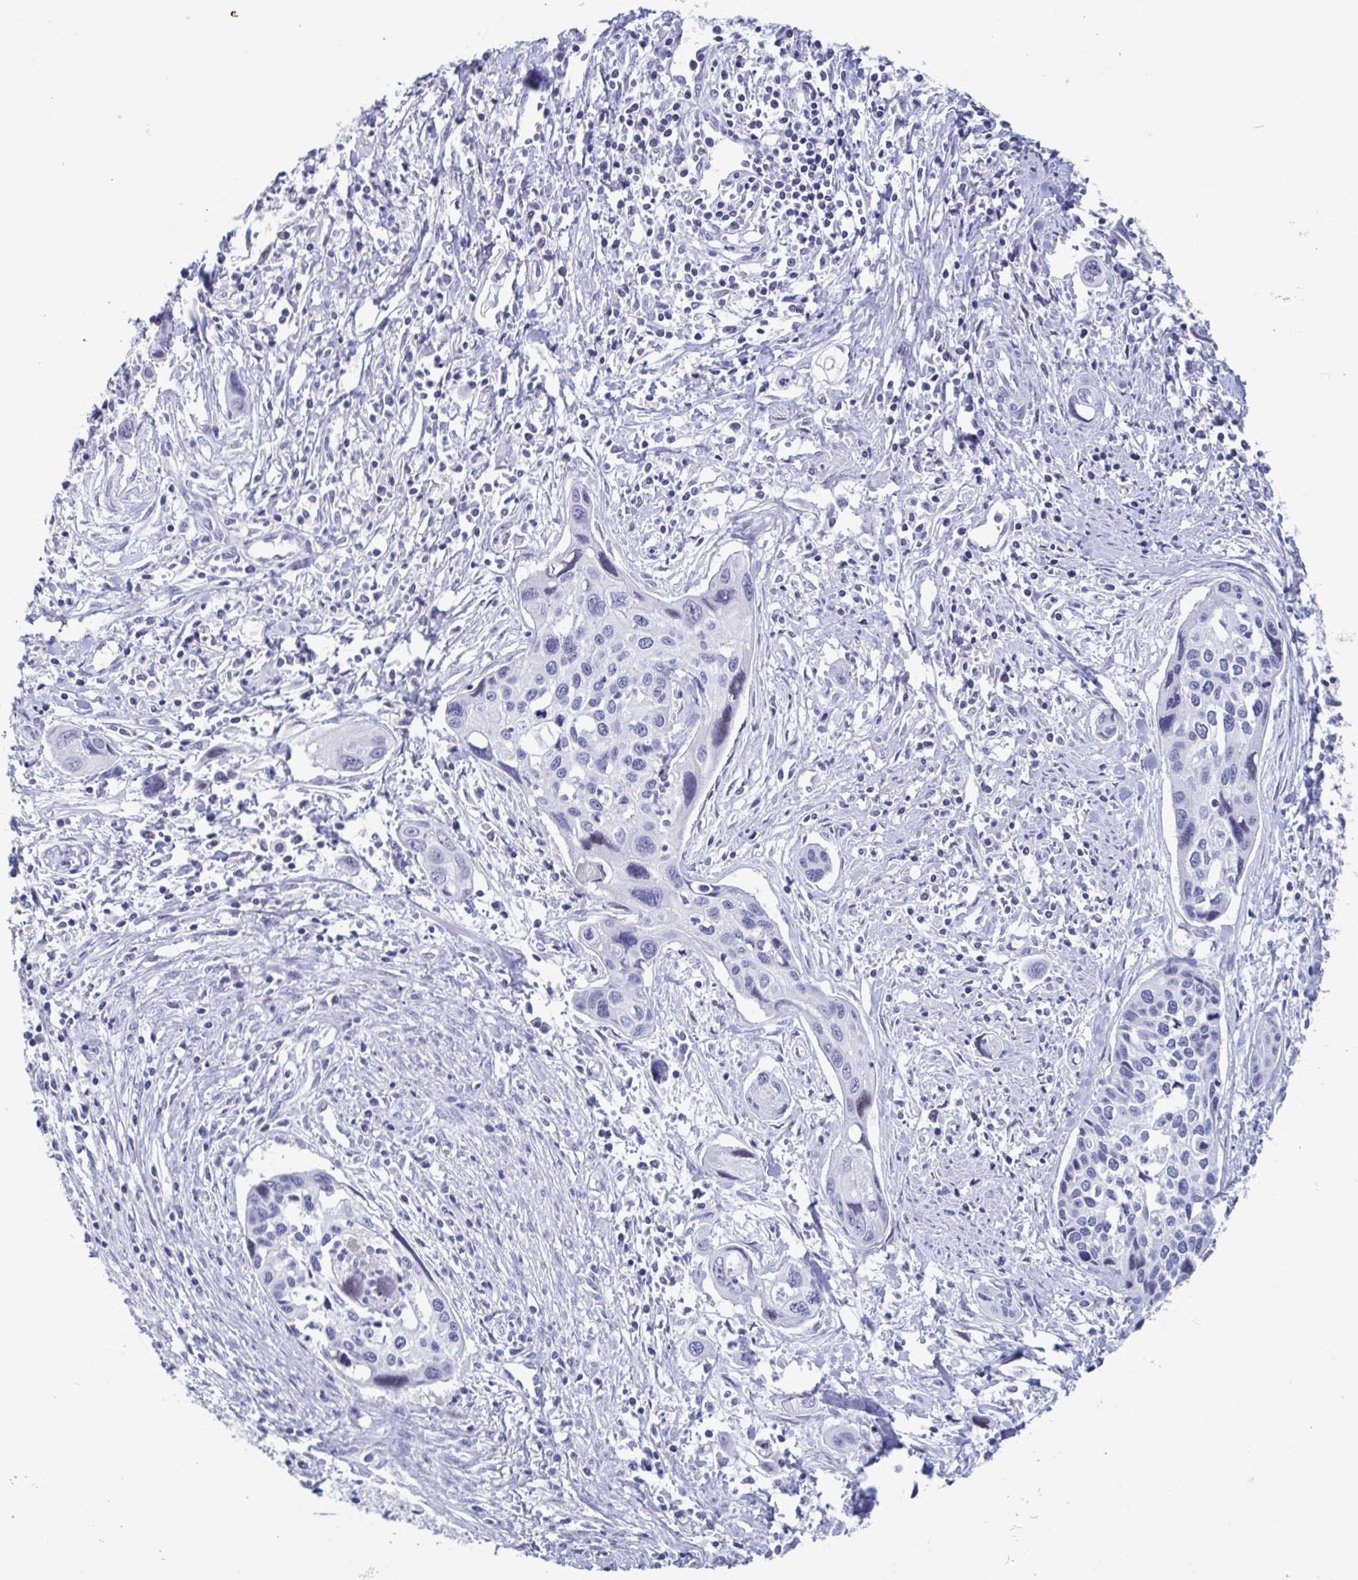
{"staining": {"intensity": "negative", "quantity": "none", "location": "none"}, "tissue": "cervical cancer", "cell_type": "Tumor cells", "image_type": "cancer", "snomed": [{"axis": "morphology", "description": "Squamous cell carcinoma, NOS"}, {"axis": "topography", "description": "Cervix"}], "caption": "High magnification brightfield microscopy of cervical cancer stained with DAB (3,3'-diaminobenzidine) (brown) and counterstained with hematoxylin (blue): tumor cells show no significant positivity.", "gene": "PERM1", "patient": {"sex": "female", "age": 31}}